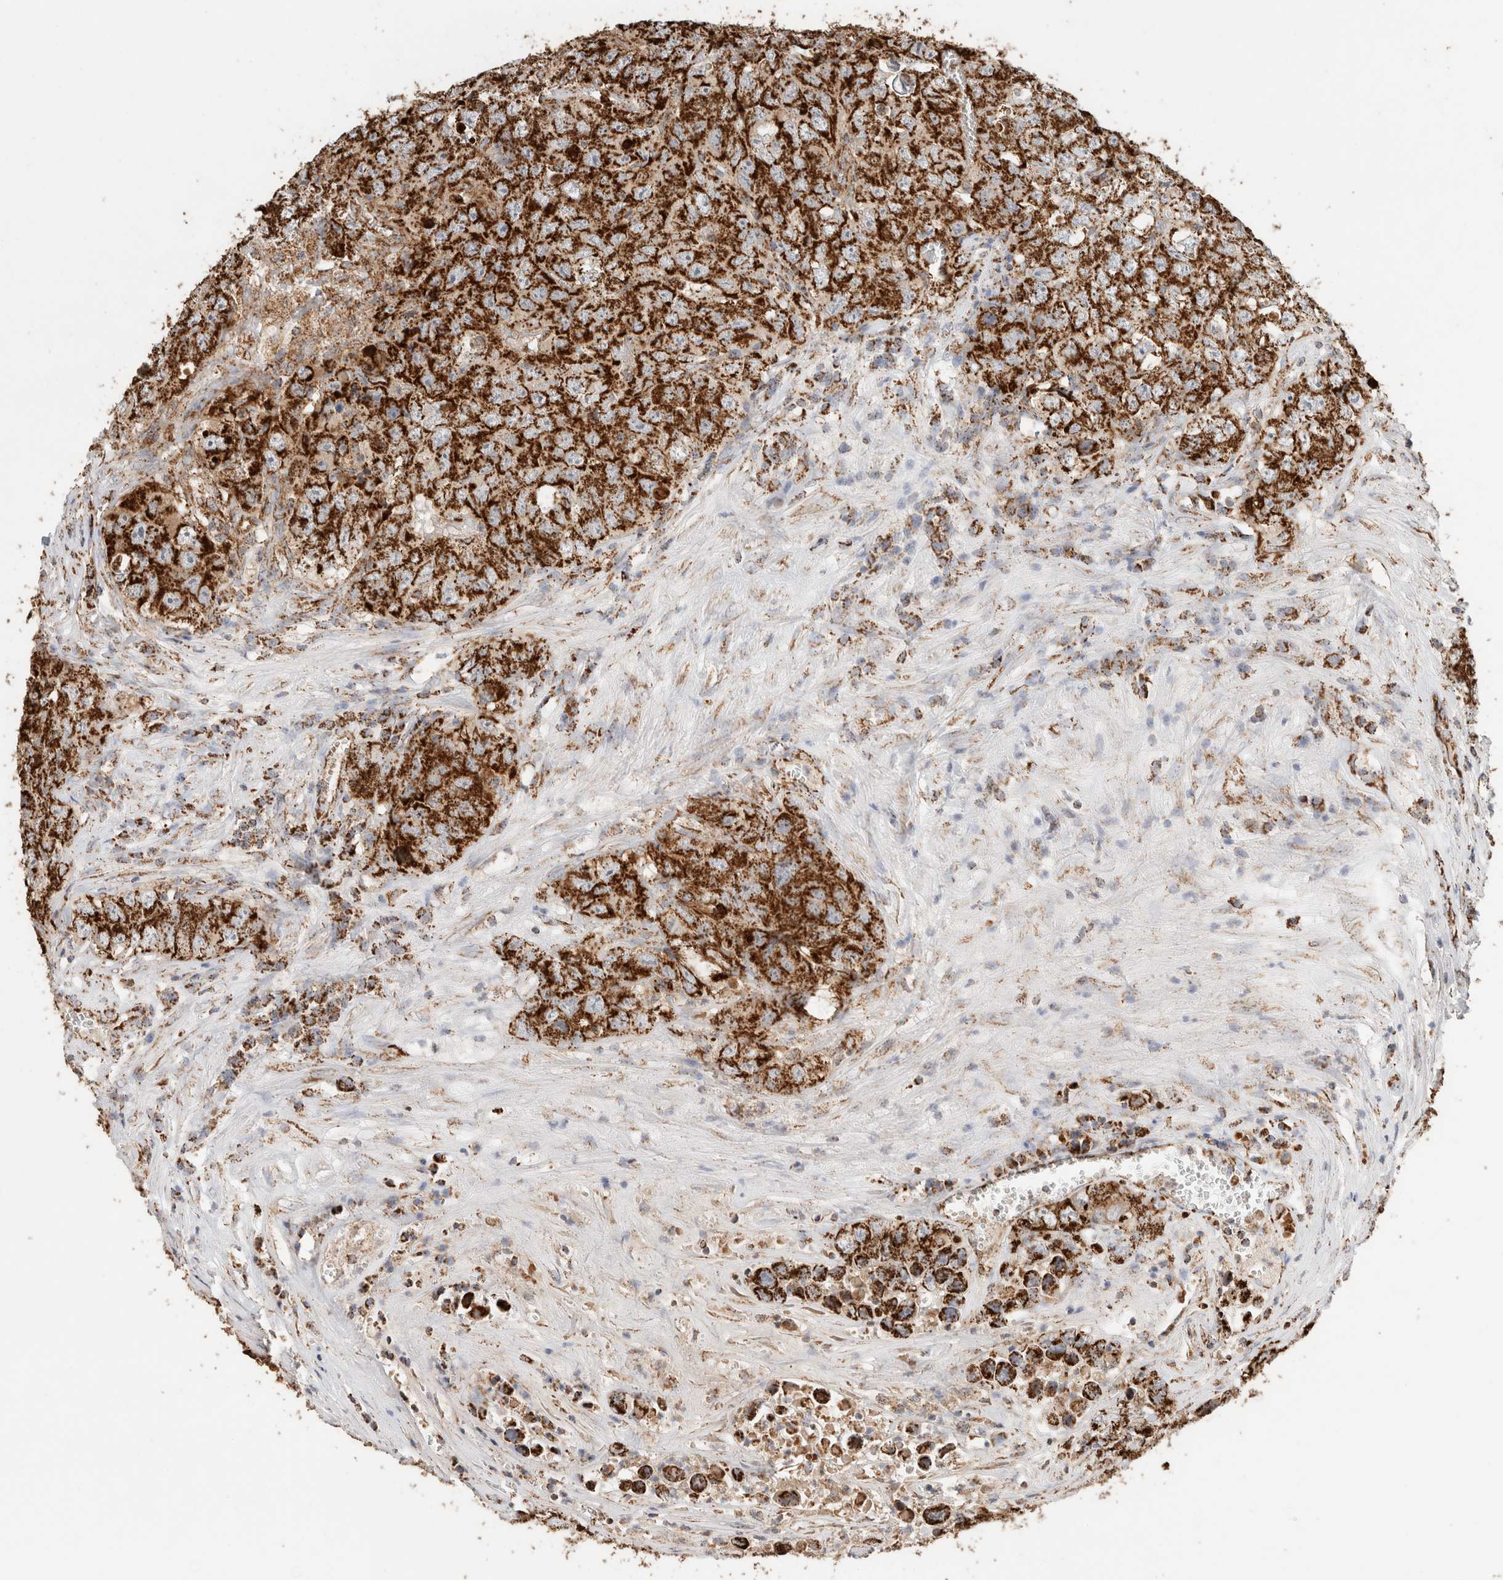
{"staining": {"intensity": "strong", "quantity": ">75%", "location": "cytoplasmic/membranous"}, "tissue": "testis cancer", "cell_type": "Tumor cells", "image_type": "cancer", "snomed": [{"axis": "morphology", "description": "Seminoma, NOS"}, {"axis": "morphology", "description": "Carcinoma, Embryonal, NOS"}, {"axis": "topography", "description": "Testis"}], "caption": "Immunohistochemistry (DAB (3,3'-diaminobenzidine)) staining of human testis cancer (embryonal carcinoma) exhibits strong cytoplasmic/membranous protein expression in approximately >75% of tumor cells.", "gene": "C1QBP", "patient": {"sex": "male", "age": 43}}